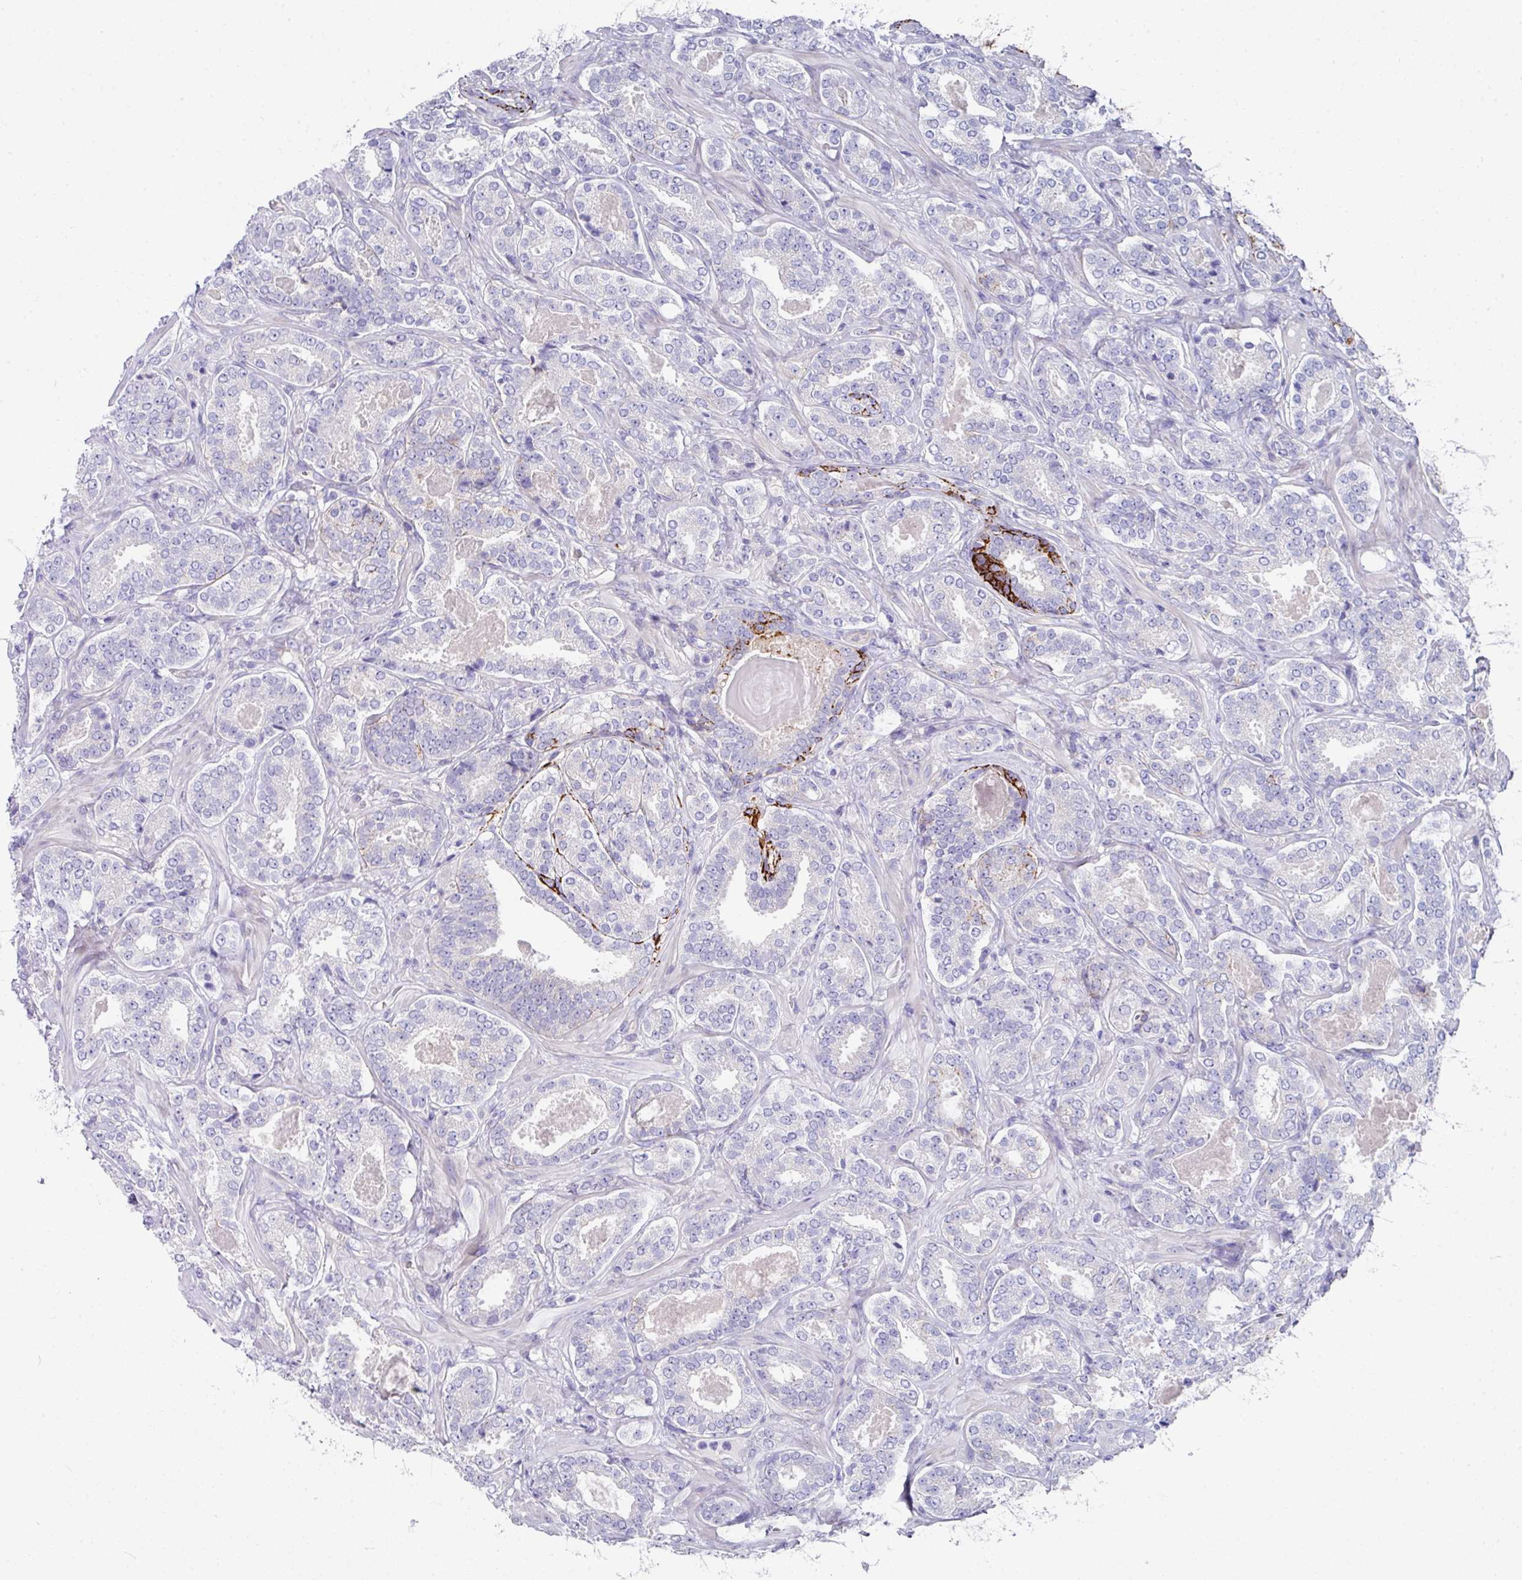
{"staining": {"intensity": "negative", "quantity": "none", "location": "none"}, "tissue": "prostate cancer", "cell_type": "Tumor cells", "image_type": "cancer", "snomed": [{"axis": "morphology", "description": "Adenocarcinoma, High grade"}, {"axis": "topography", "description": "Prostate"}], "caption": "Immunohistochemistry (IHC) histopathology image of human prostate cancer stained for a protein (brown), which reveals no expression in tumor cells.", "gene": "CLDN1", "patient": {"sex": "male", "age": 65}}